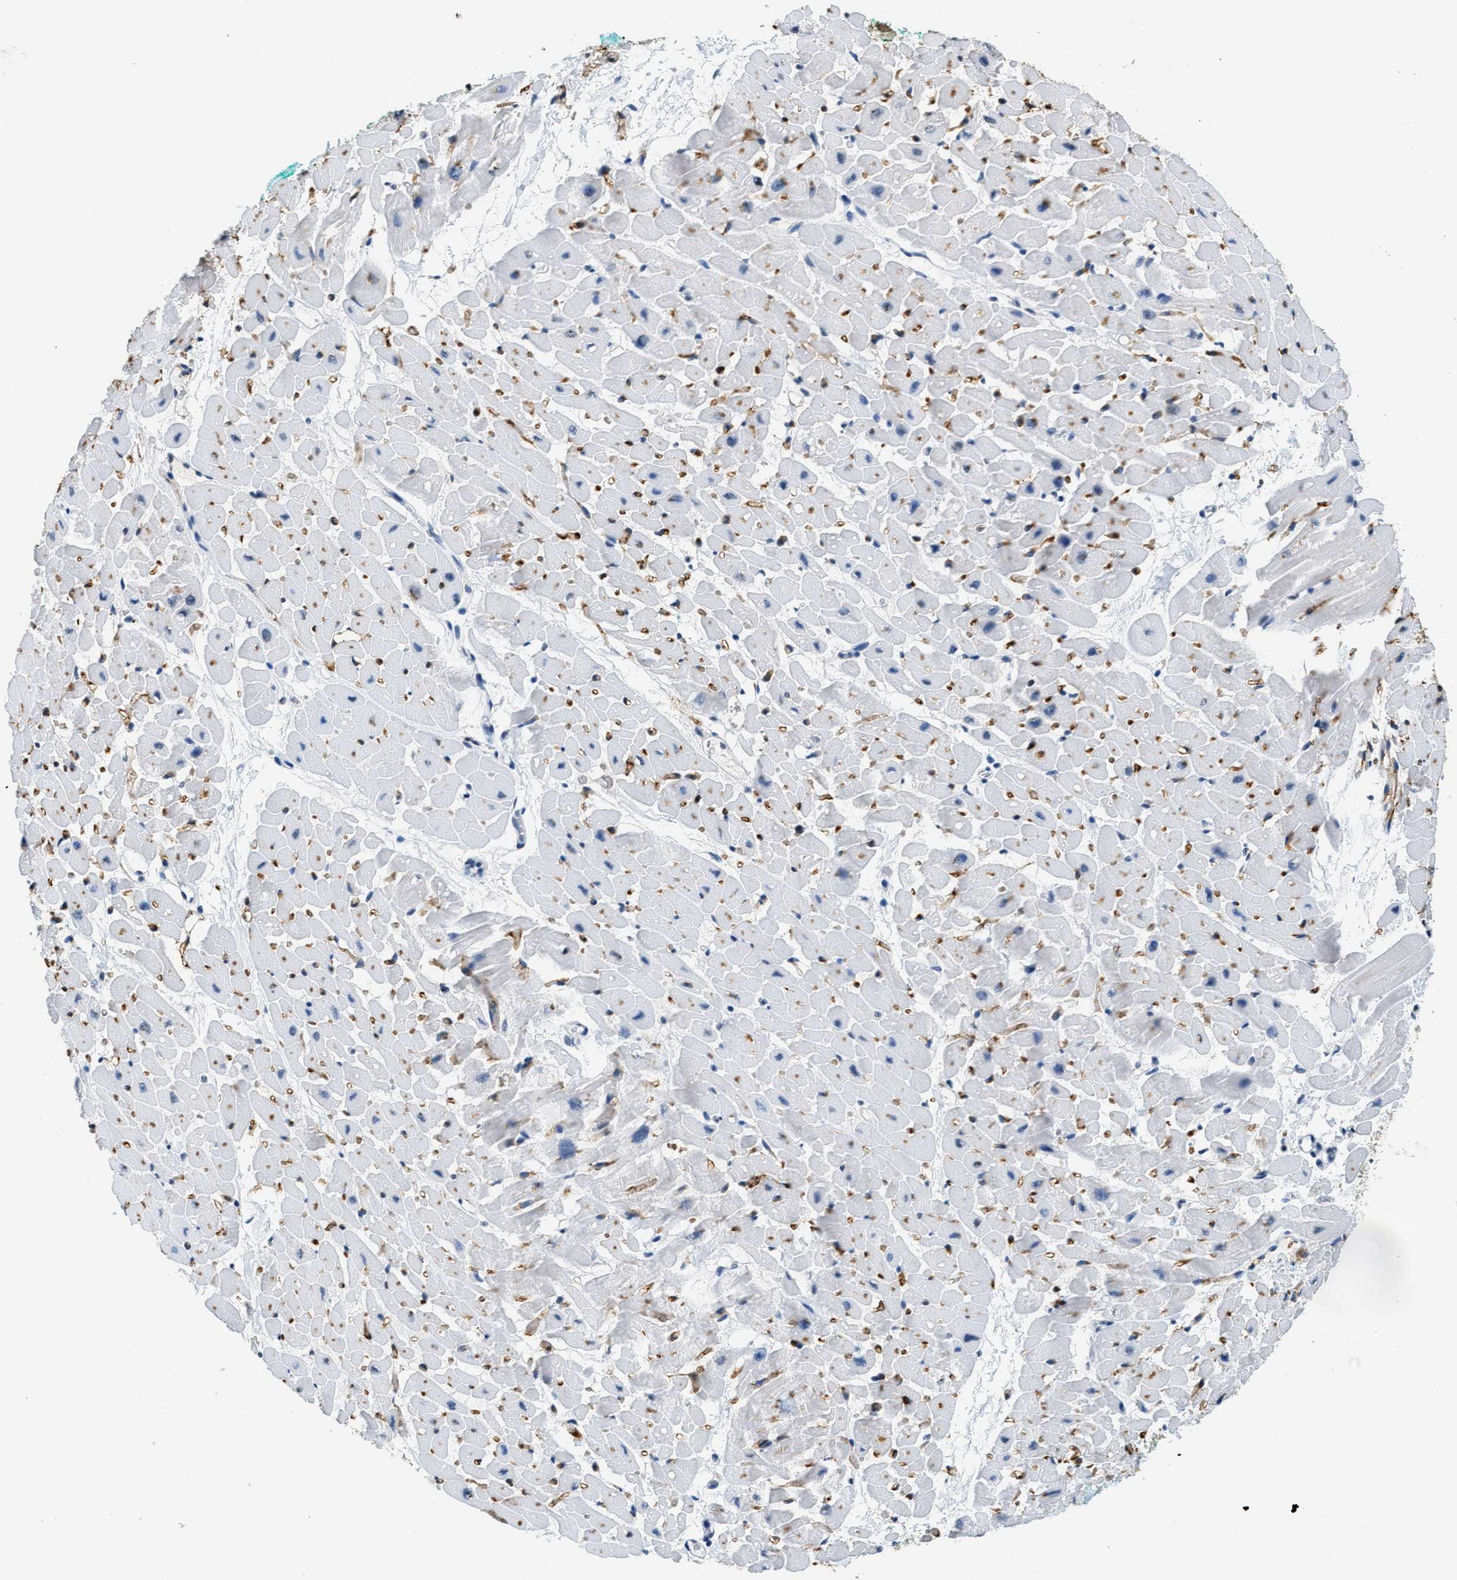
{"staining": {"intensity": "negative", "quantity": "none", "location": "none"}, "tissue": "heart muscle", "cell_type": "Cardiomyocytes", "image_type": "normal", "snomed": [{"axis": "morphology", "description": "Normal tissue, NOS"}, {"axis": "topography", "description": "Heart"}], "caption": "Cardiomyocytes show no significant expression in benign heart muscle. (DAB (3,3'-diaminobenzidine) immunohistochemistry (IHC), high magnification).", "gene": "CA4", "patient": {"sex": "male", "age": 45}}